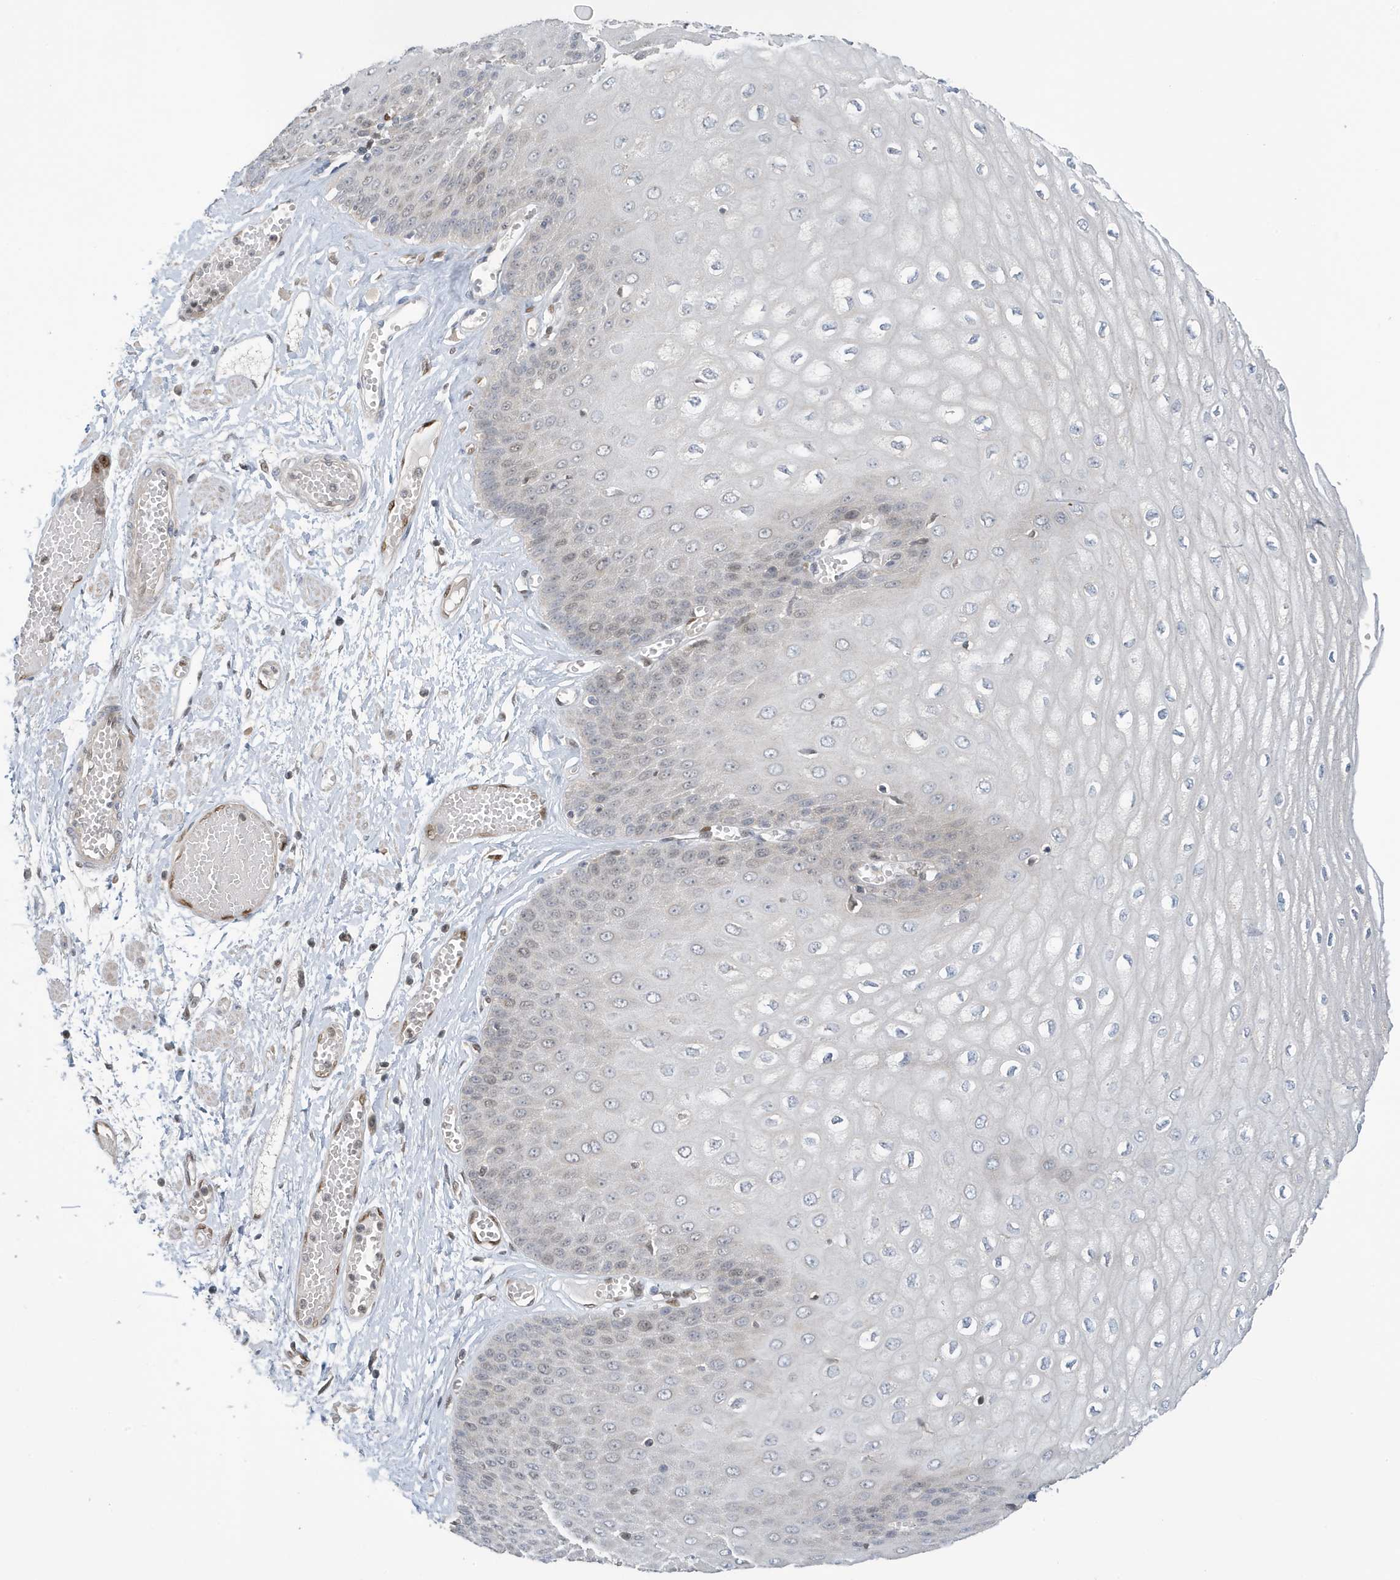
{"staining": {"intensity": "weak", "quantity": "<25%", "location": "cytoplasmic/membranous"}, "tissue": "esophagus", "cell_type": "Squamous epithelial cells", "image_type": "normal", "snomed": [{"axis": "morphology", "description": "Normal tissue, NOS"}, {"axis": "topography", "description": "Esophagus"}], "caption": "An immunohistochemistry image of unremarkable esophagus is shown. There is no staining in squamous epithelial cells of esophagus. (DAB (3,3'-diaminobenzidine) IHC with hematoxylin counter stain).", "gene": "NCOA7", "patient": {"sex": "male", "age": 60}}